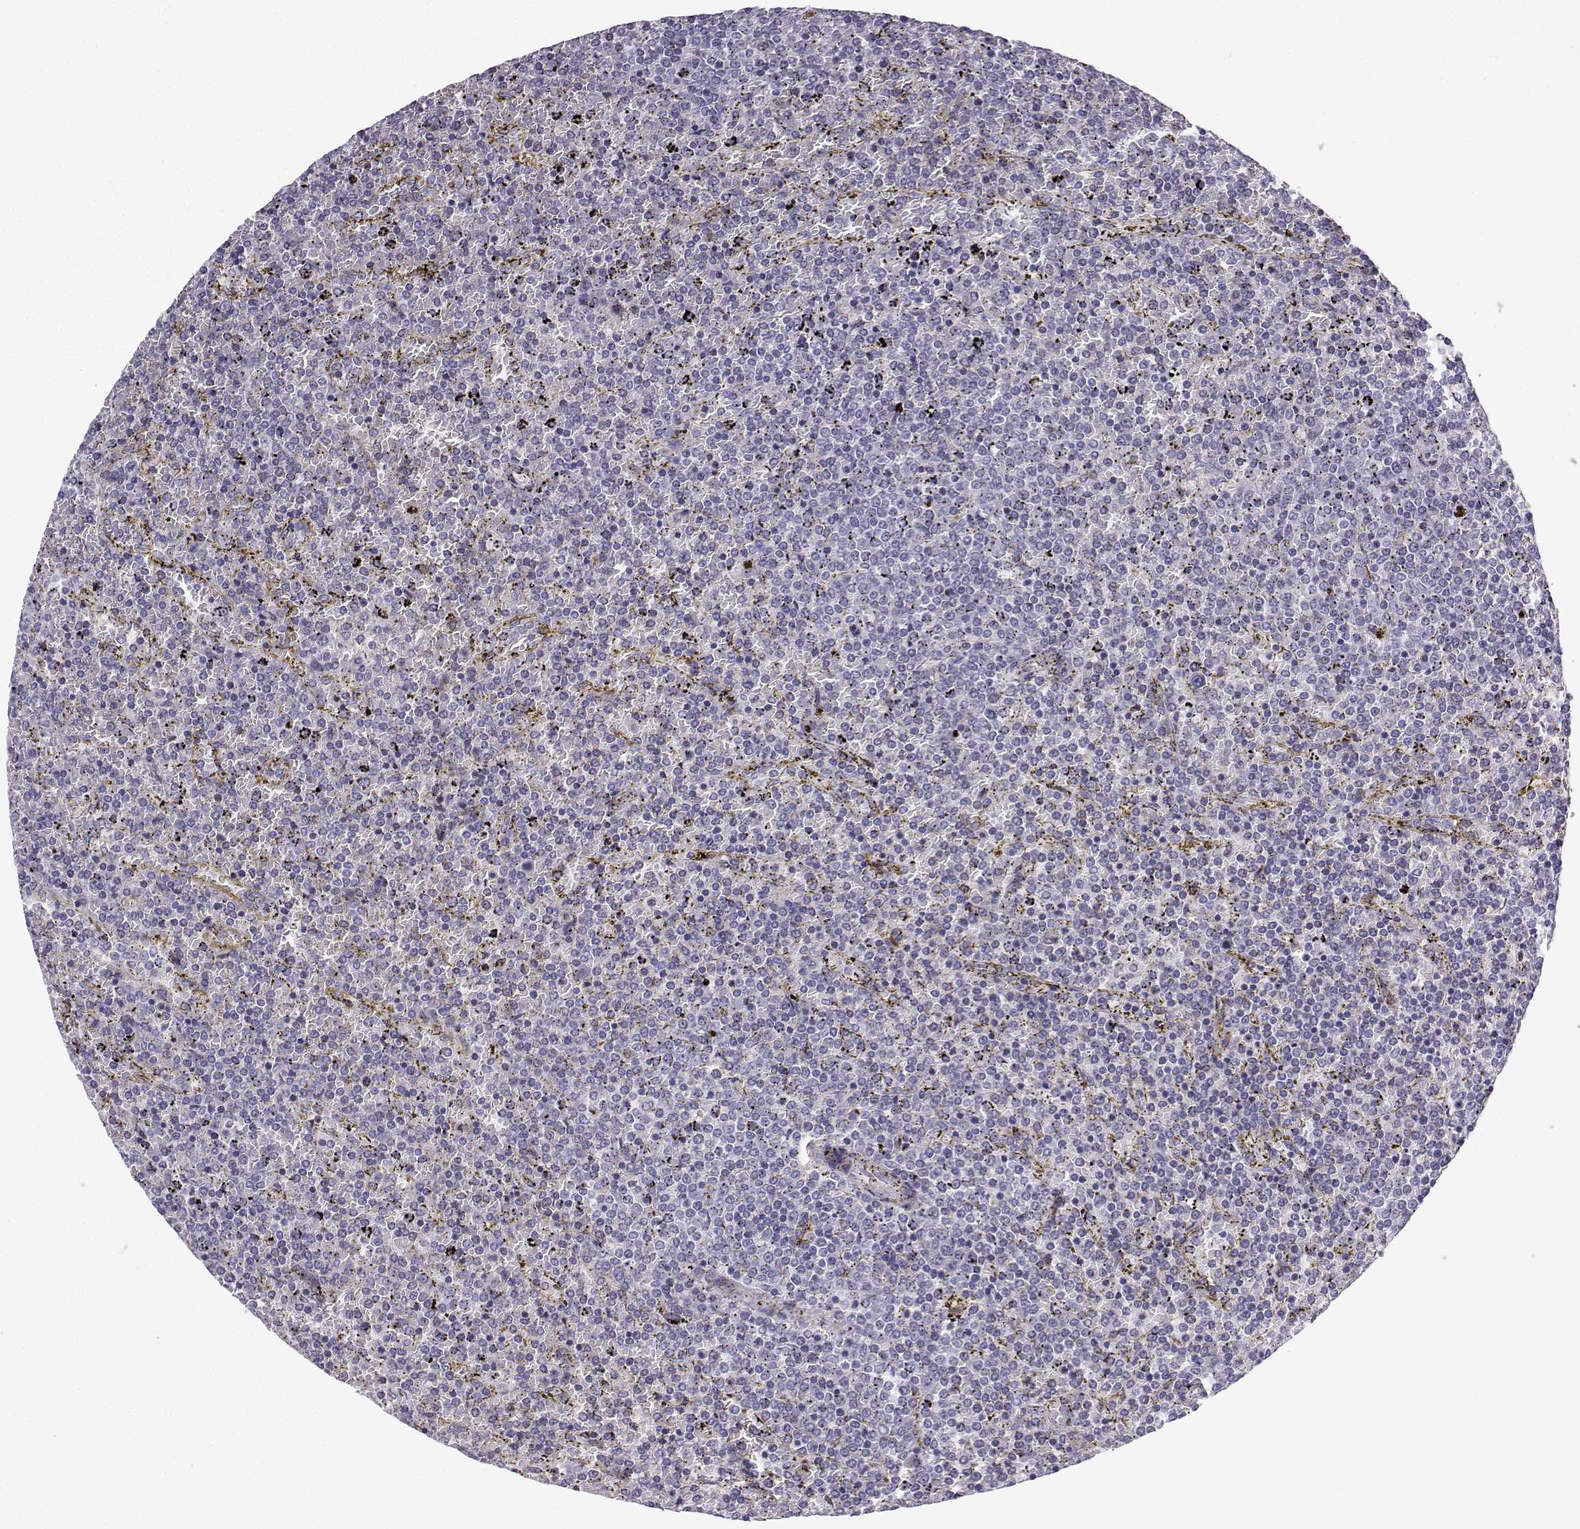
{"staining": {"intensity": "negative", "quantity": "none", "location": "none"}, "tissue": "lymphoma", "cell_type": "Tumor cells", "image_type": "cancer", "snomed": [{"axis": "morphology", "description": "Malignant lymphoma, non-Hodgkin's type, Low grade"}, {"axis": "topography", "description": "Spleen"}], "caption": "Immunohistochemistry (IHC) micrograph of lymphoma stained for a protein (brown), which reveals no staining in tumor cells. (DAB immunohistochemistry, high magnification).", "gene": "SPACA7", "patient": {"sex": "female", "age": 77}}